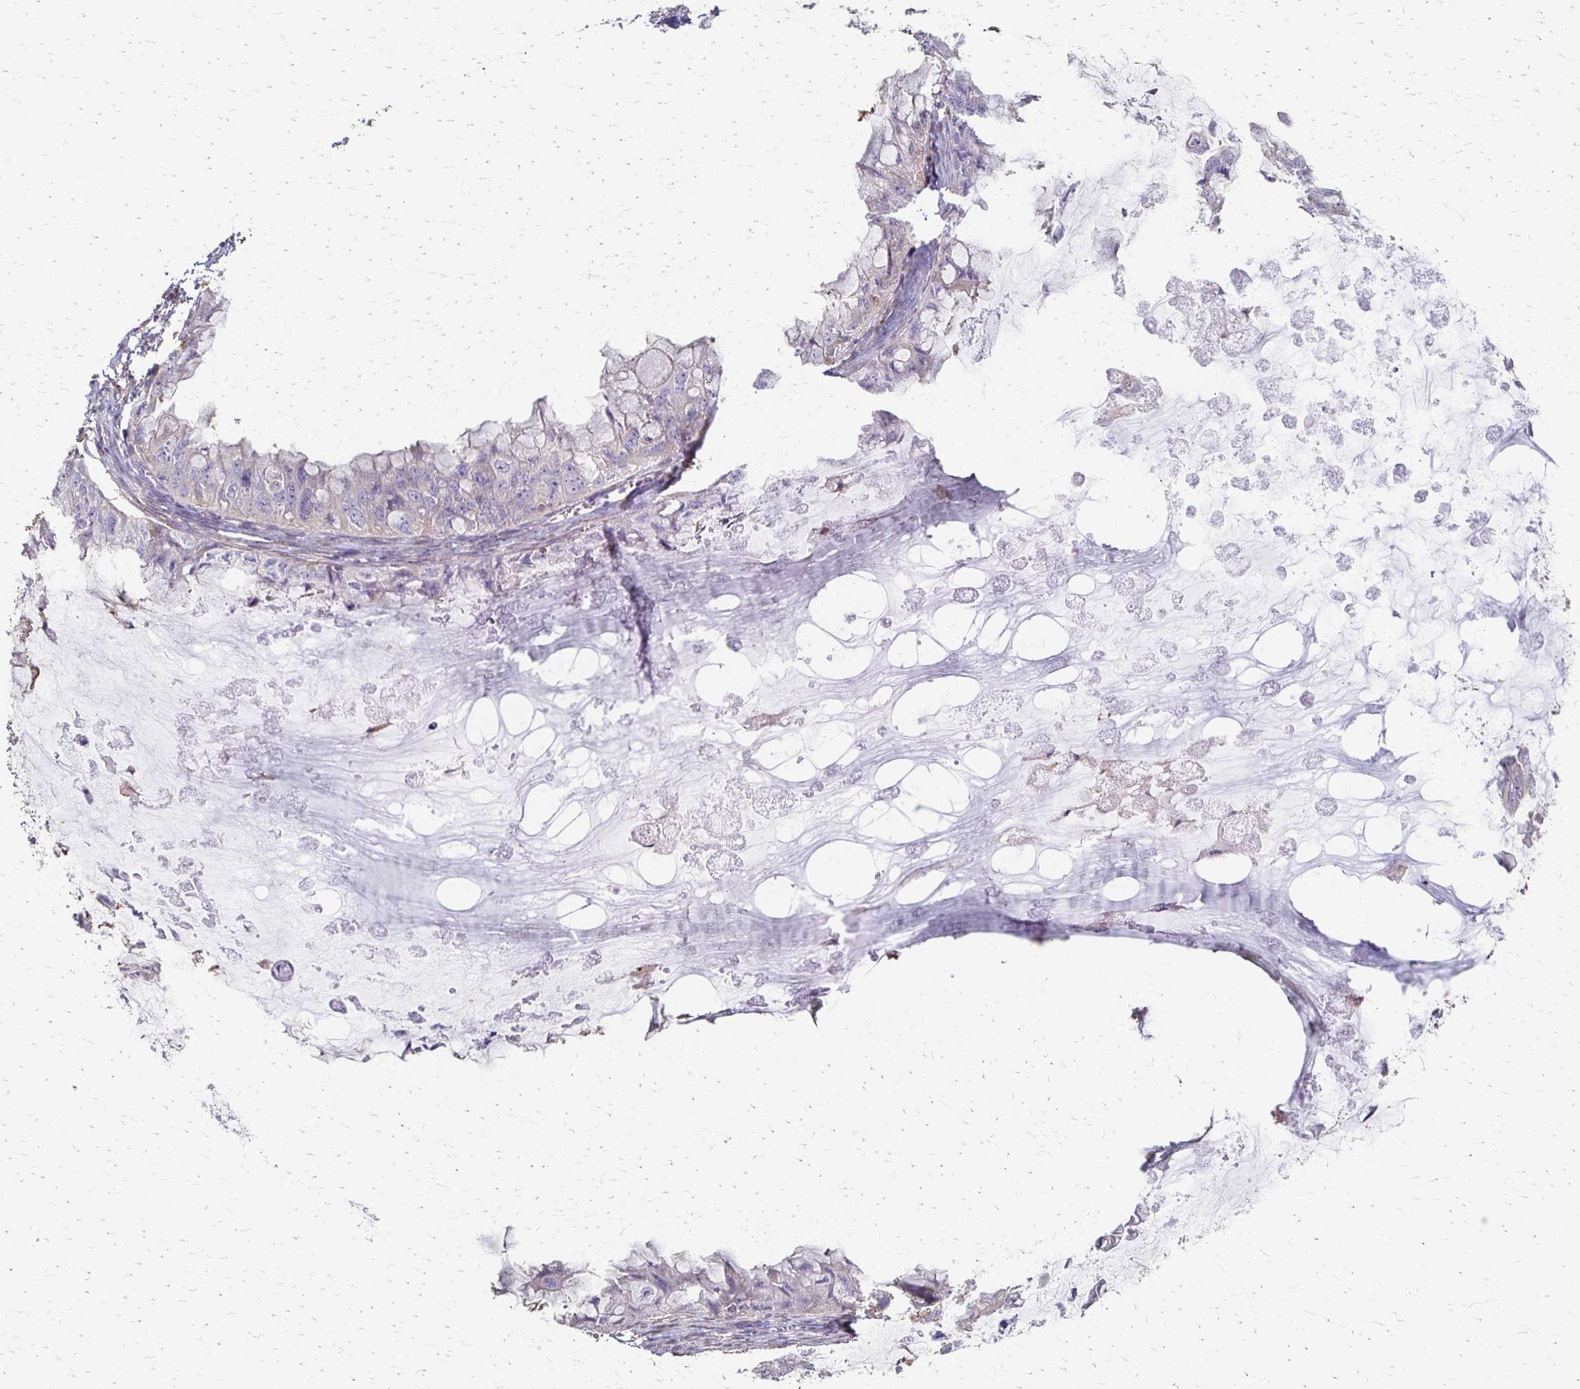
{"staining": {"intensity": "negative", "quantity": "none", "location": "none"}, "tissue": "ovarian cancer", "cell_type": "Tumor cells", "image_type": "cancer", "snomed": [{"axis": "morphology", "description": "Cystadenocarcinoma, mucinous, NOS"}, {"axis": "topography", "description": "Ovary"}], "caption": "The image displays no significant positivity in tumor cells of mucinous cystadenocarcinoma (ovarian).", "gene": "C1QTNF7", "patient": {"sex": "female", "age": 72}}